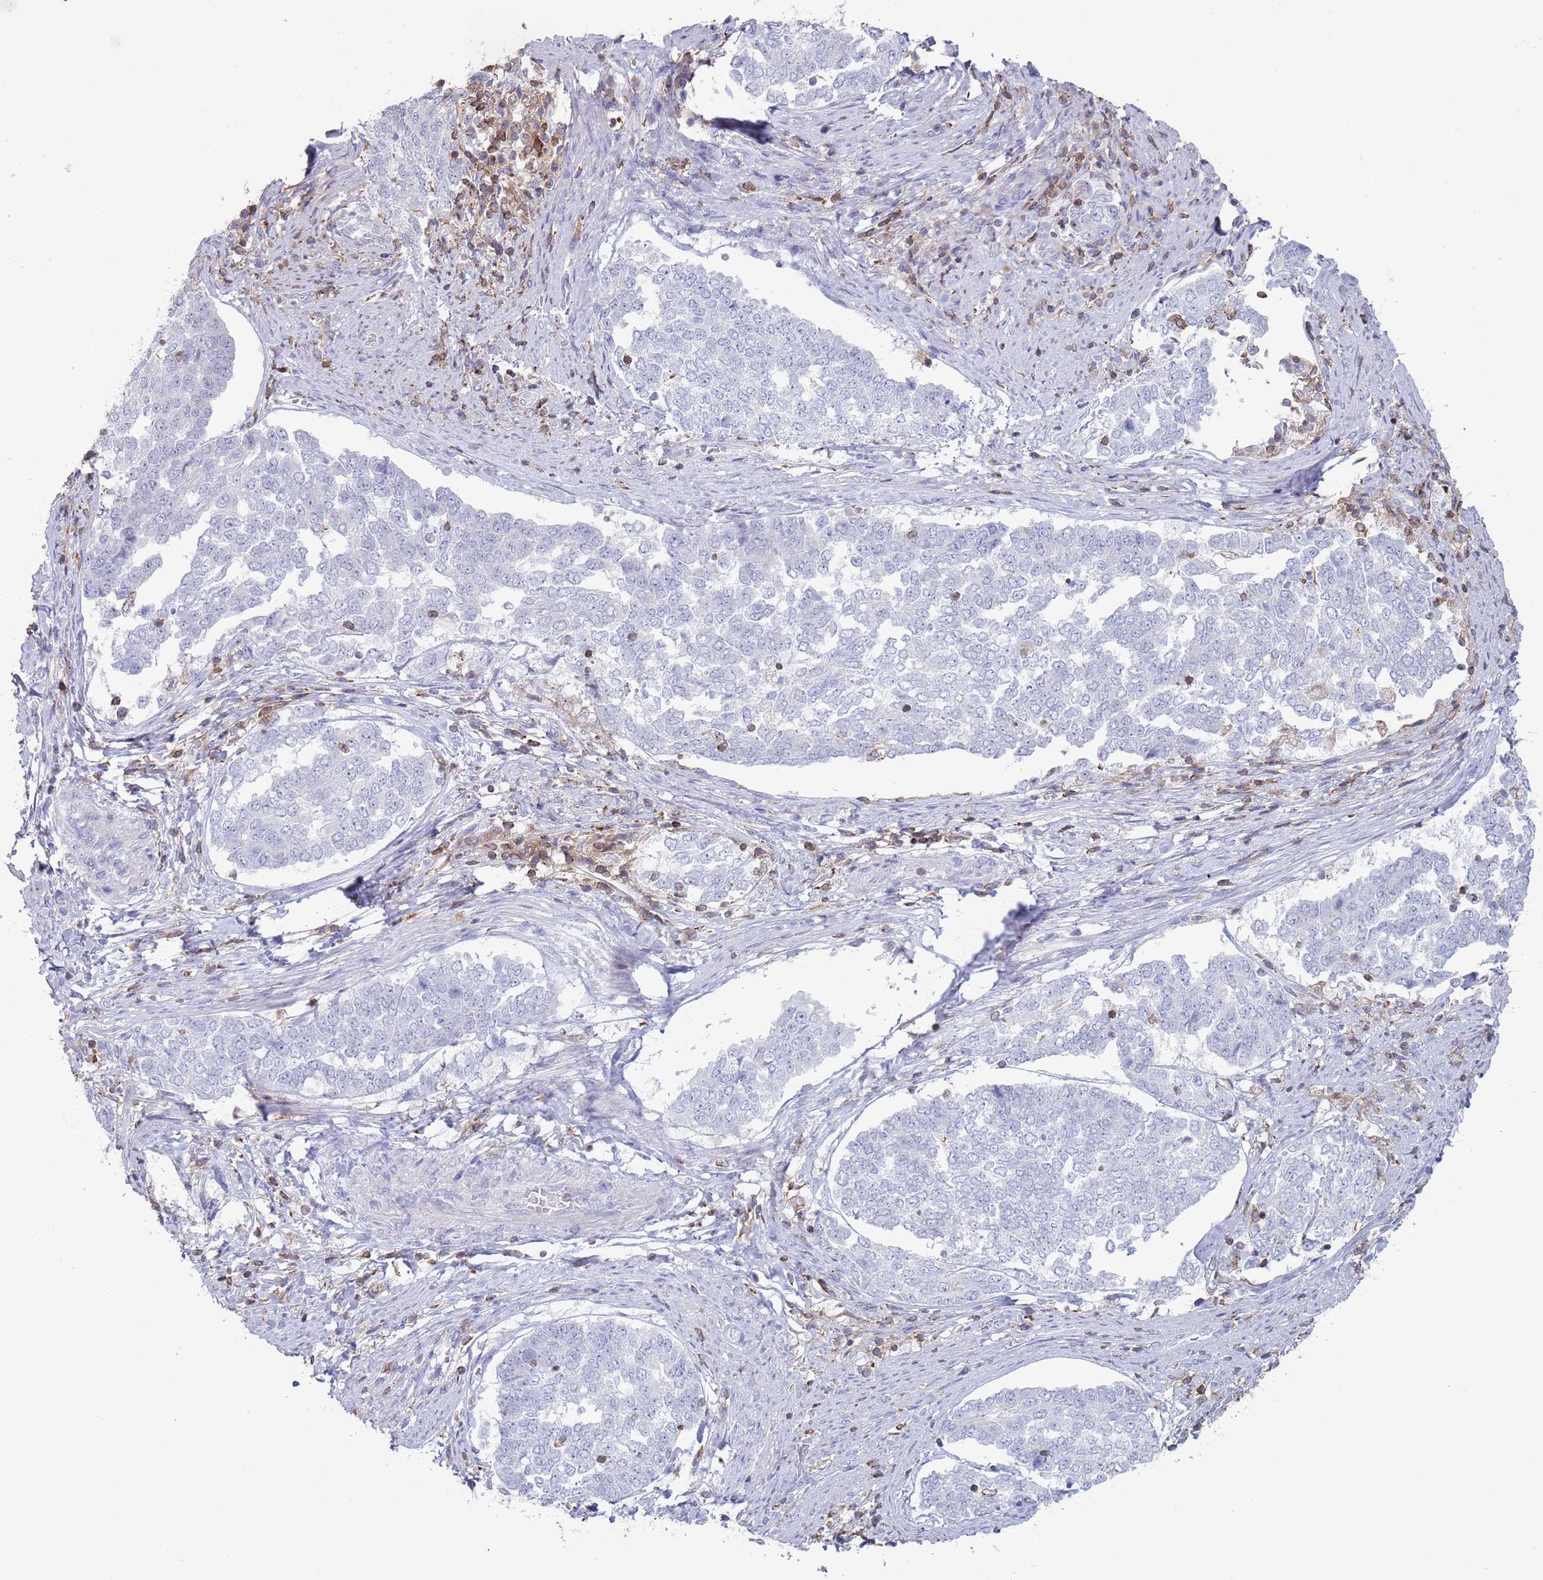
{"staining": {"intensity": "negative", "quantity": "none", "location": "none"}, "tissue": "endometrial cancer", "cell_type": "Tumor cells", "image_type": "cancer", "snomed": [{"axis": "morphology", "description": "Adenocarcinoma, NOS"}, {"axis": "topography", "description": "Endometrium"}], "caption": "An image of adenocarcinoma (endometrial) stained for a protein exhibits no brown staining in tumor cells.", "gene": "LPXN", "patient": {"sex": "female", "age": 80}}